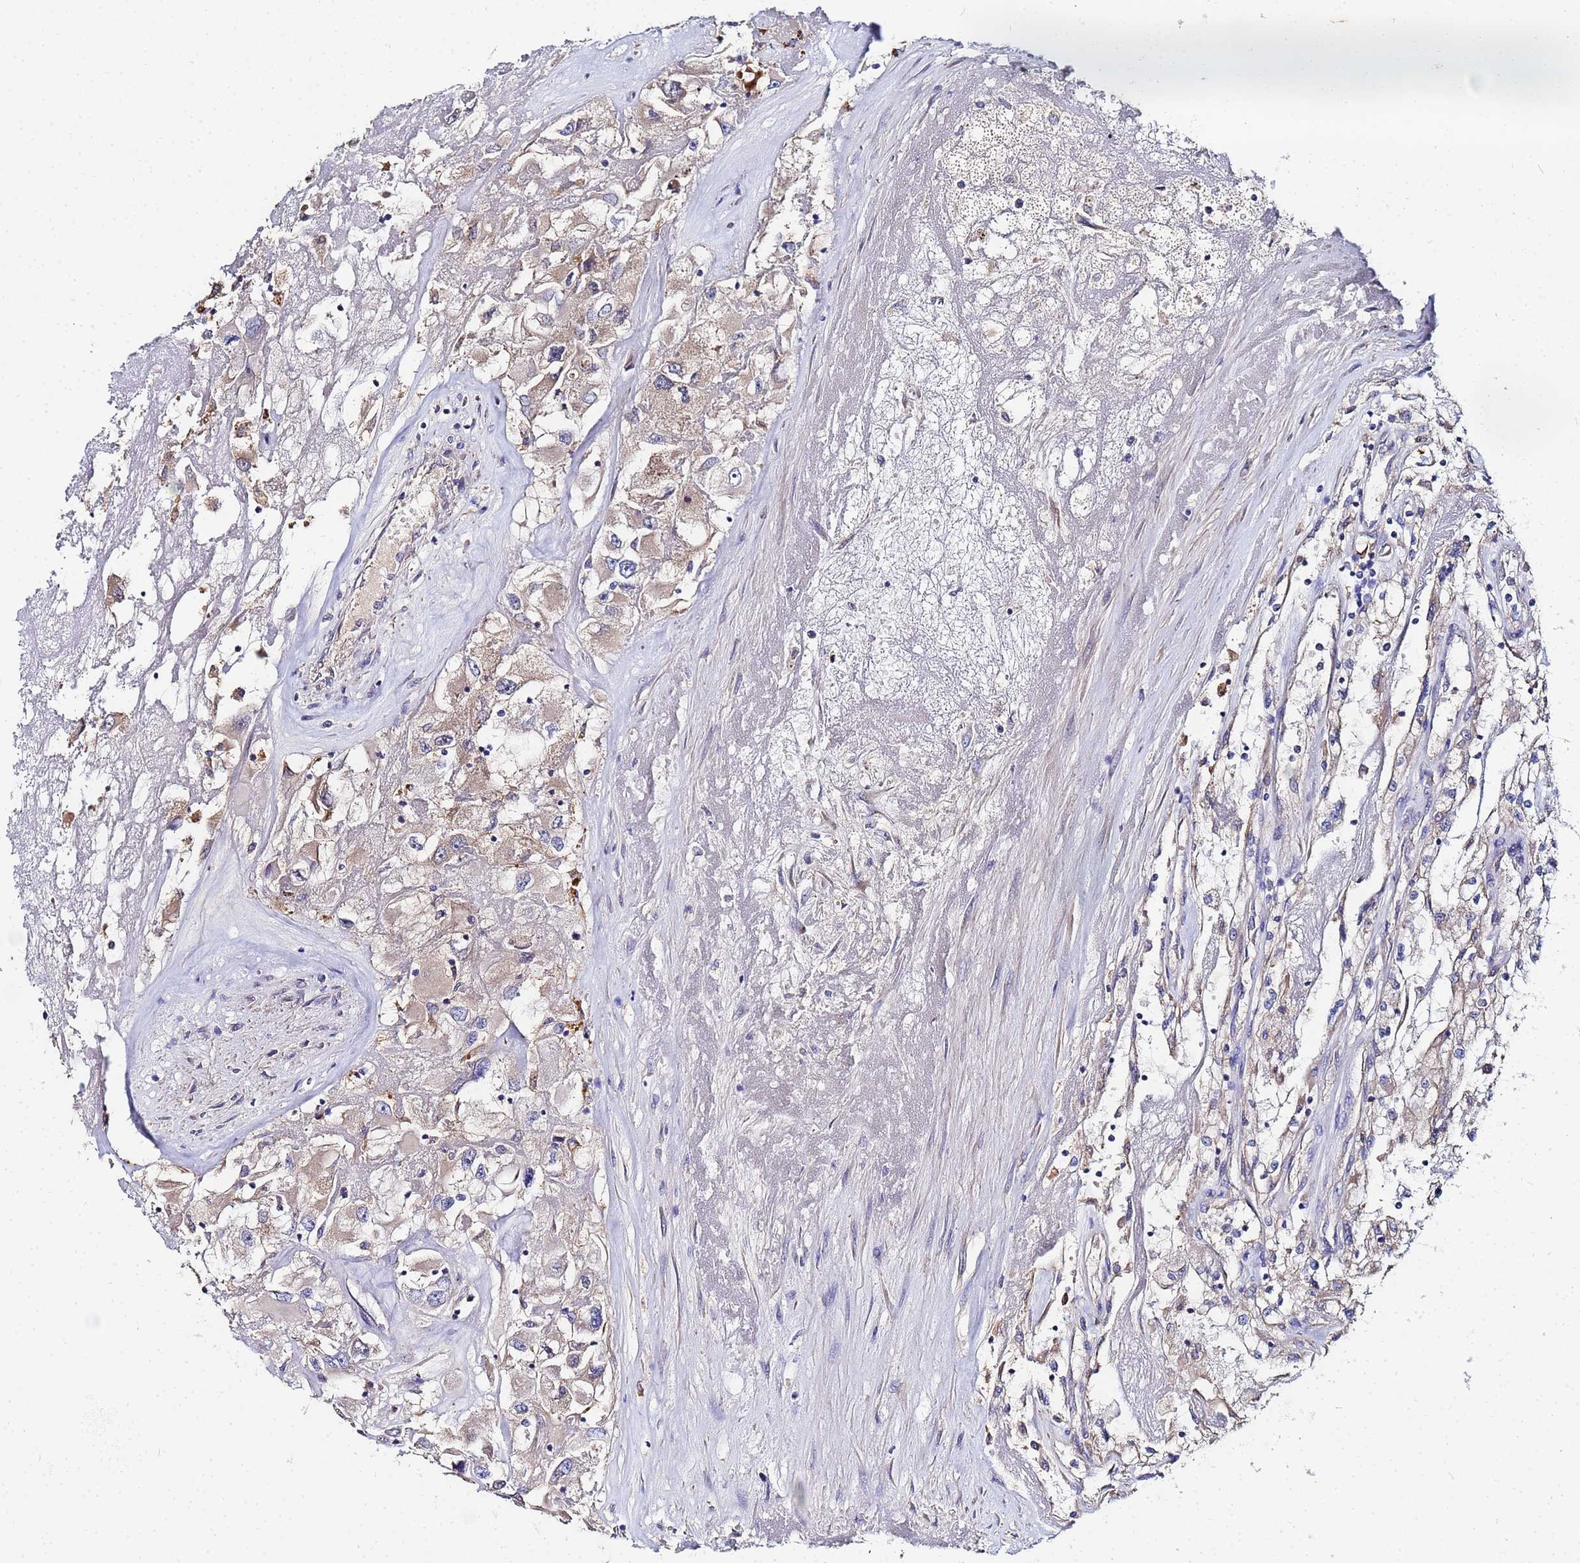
{"staining": {"intensity": "weak", "quantity": "<25%", "location": "cytoplasmic/membranous"}, "tissue": "renal cancer", "cell_type": "Tumor cells", "image_type": "cancer", "snomed": [{"axis": "morphology", "description": "Adenocarcinoma, NOS"}, {"axis": "topography", "description": "Kidney"}], "caption": "This is an immunohistochemistry image of renal cancer. There is no positivity in tumor cells.", "gene": "TCP10L", "patient": {"sex": "female", "age": 52}}